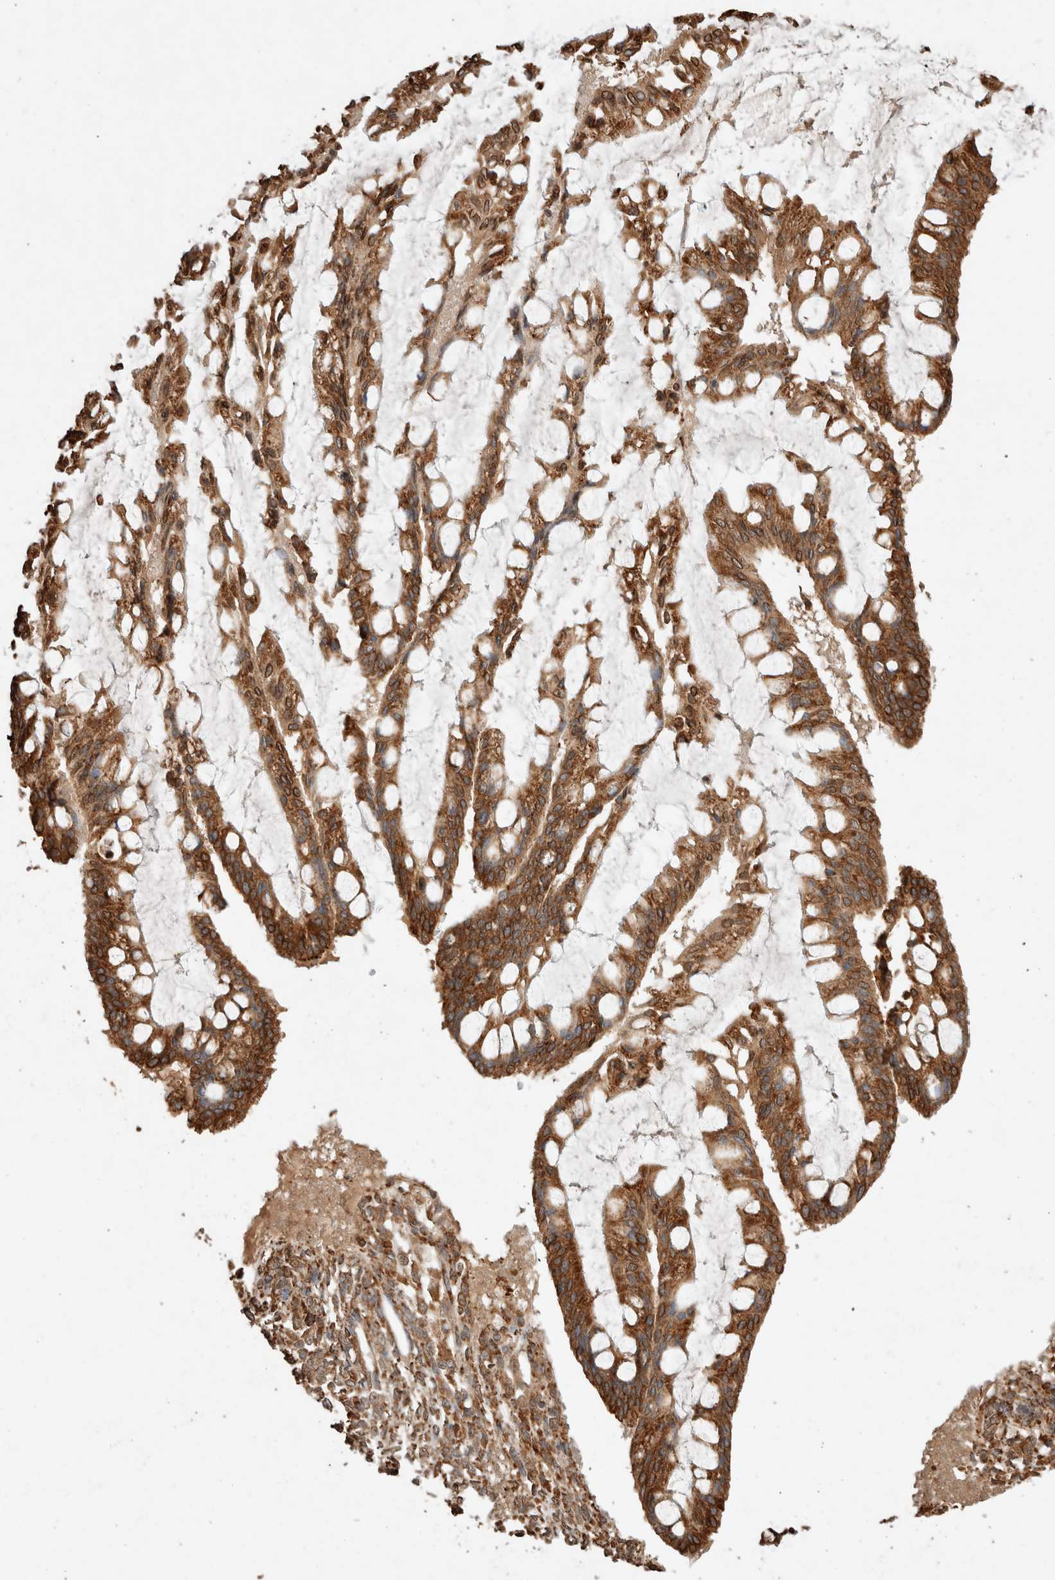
{"staining": {"intensity": "moderate", "quantity": ">75%", "location": "cytoplasmic/membranous"}, "tissue": "ovarian cancer", "cell_type": "Tumor cells", "image_type": "cancer", "snomed": [{"axis": "morphology", "description": "Cystadenocarcinoma, mucinous, NOS"}, {"axis": "topography", "description": "Ovary"}], "caption": "The histopathology image shows immunohistochemical staining of ovarian mucinous cystadenocarcinoma. There is moderate cytoplasmic/membranous staining is identified in approximately >75% of tumor cells.", "gene": "ERAP1", "patient": {"sex": "female", "age": 73}}